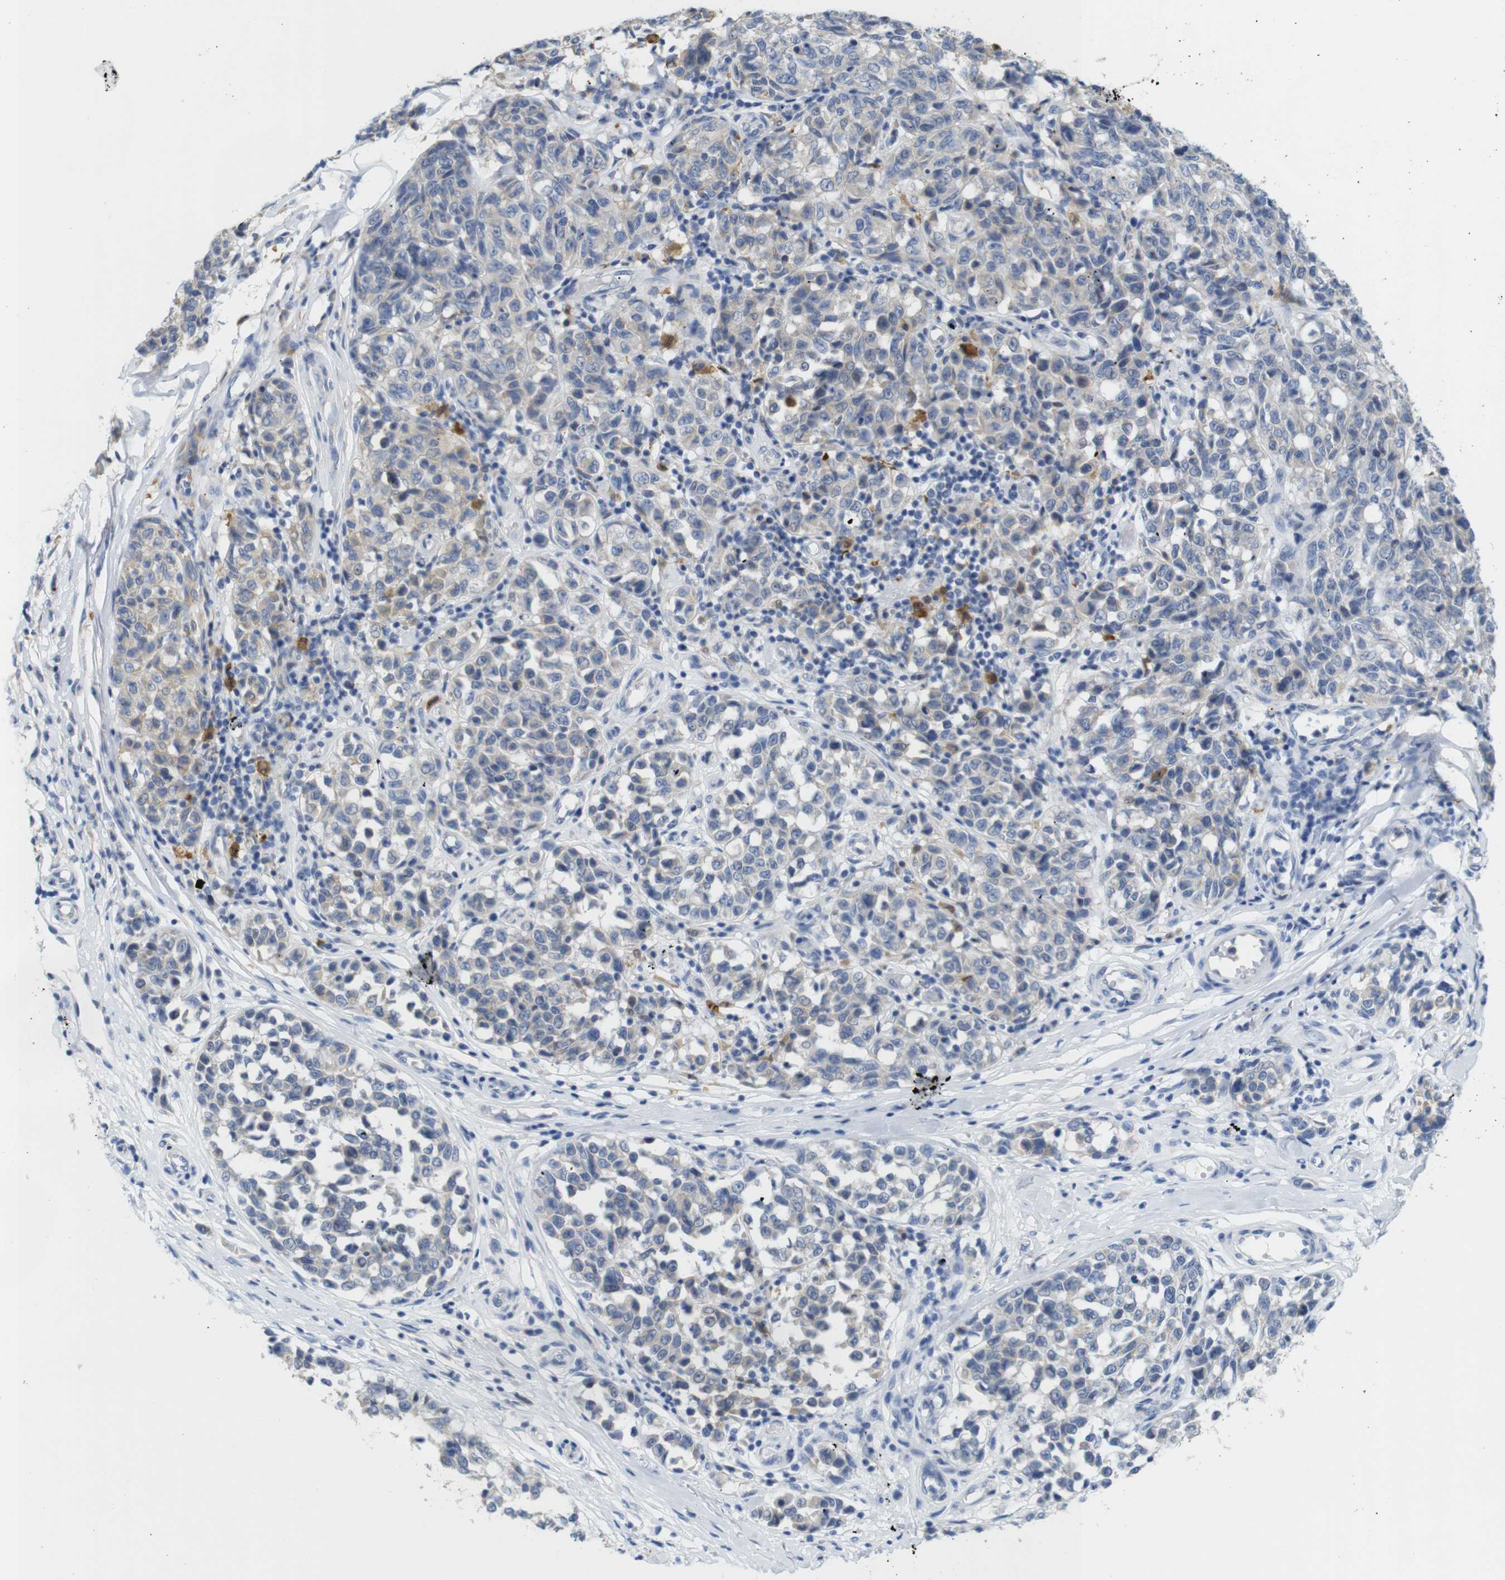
{"staining": {"intensity": "negative", "quantity": "none", "location": "none"}, "tissue": "melanoma", "cell_type": "Tumor cells", "image_type": "cancer", "snomed": [{"axis": "morphology", "description": "Malignant melanoma, NOS"}, {"axis": "topography", "description": "Skin"}], "caption": "Histopathology image shows no protein positivity in tumor cells of malignant melanoma tissue.", "gene": "NEBL", "patient": {"sex": "female", "age": 64}}